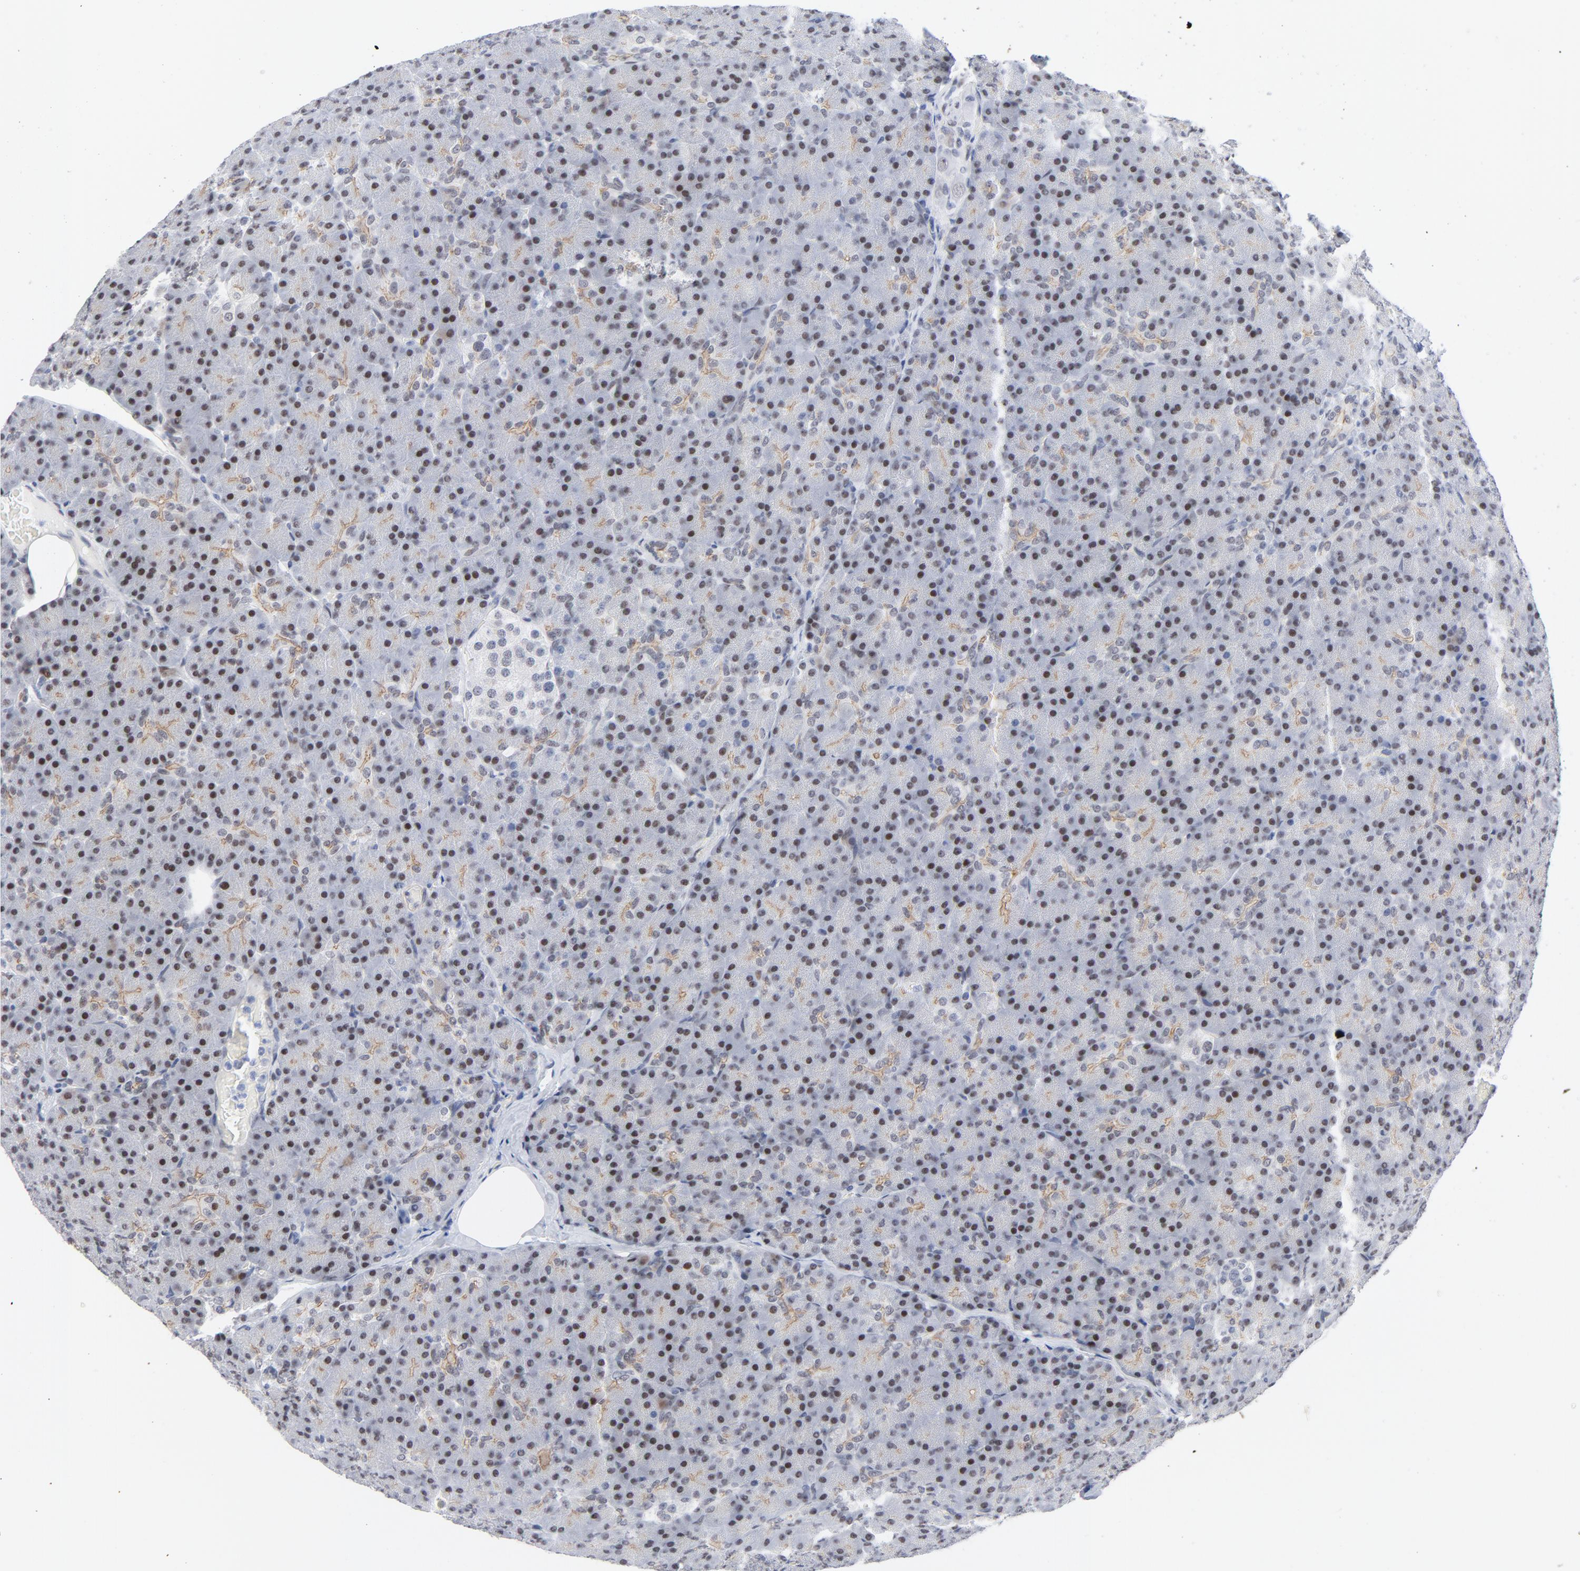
{"staining": {"intensity": "moderate", "quantity": "<25%", "location": "nuclear"}, "tissue": "pancreas", "cell_type": "Exocrine glandular cells", "image_type": "normal", "snomed": [{"axis": "morphology", "description": "Normal tissue, NOS"}, {"axis": "topography", "description": "Pancreas"}], "caption": "This is an image of immunohistochemistry staining of normal pancreas, which shows moderate staining in the nuclear of exocrine glandular cells.", "gene": "NFIC", "patient": {"sex": "female", "age": 43}}